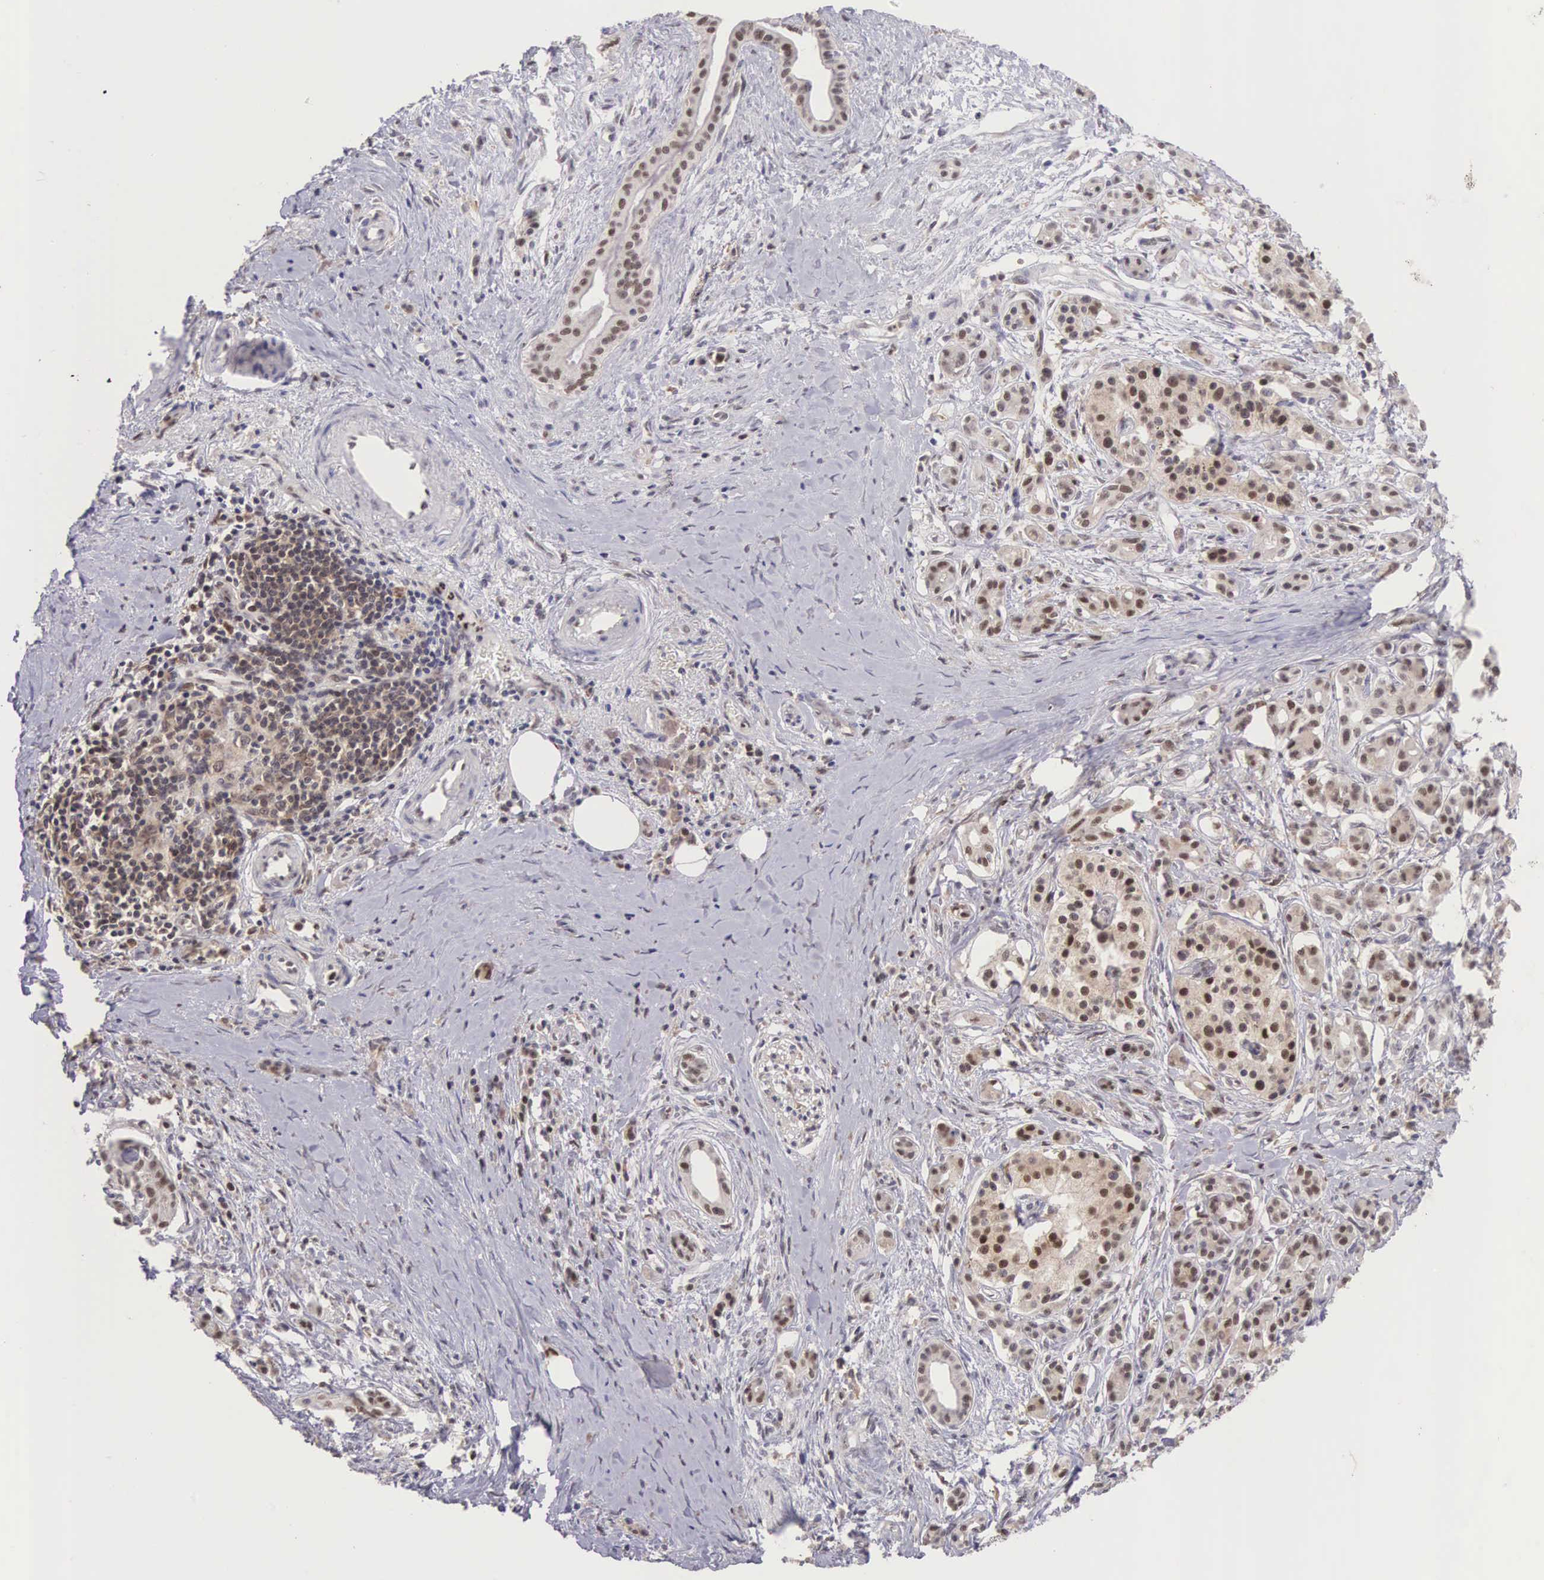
{"staining": {"intensity": "moderate", "quantity": "25%-75%", "location": "nuclear"}, "tissue": "pancreatic cancer", "cell_type": "Tumor cells", "image_type": "cancer", "snomed": [{"axis": "morphology", "description": "Adenocarcinoma, NOS"}, {"axis": "topography", "description": "Pancreas"}], "caption": "IHC of human adenocarcinoma (pancreatic) reveals medium levels of moderate nuclear staining in about 25%-75% of tumor cells. (brown staining indicates protein expression, while blue staining denotes nuclei).", "gene": "GRK3", "patient": {"sex": "male", "age": 59}}